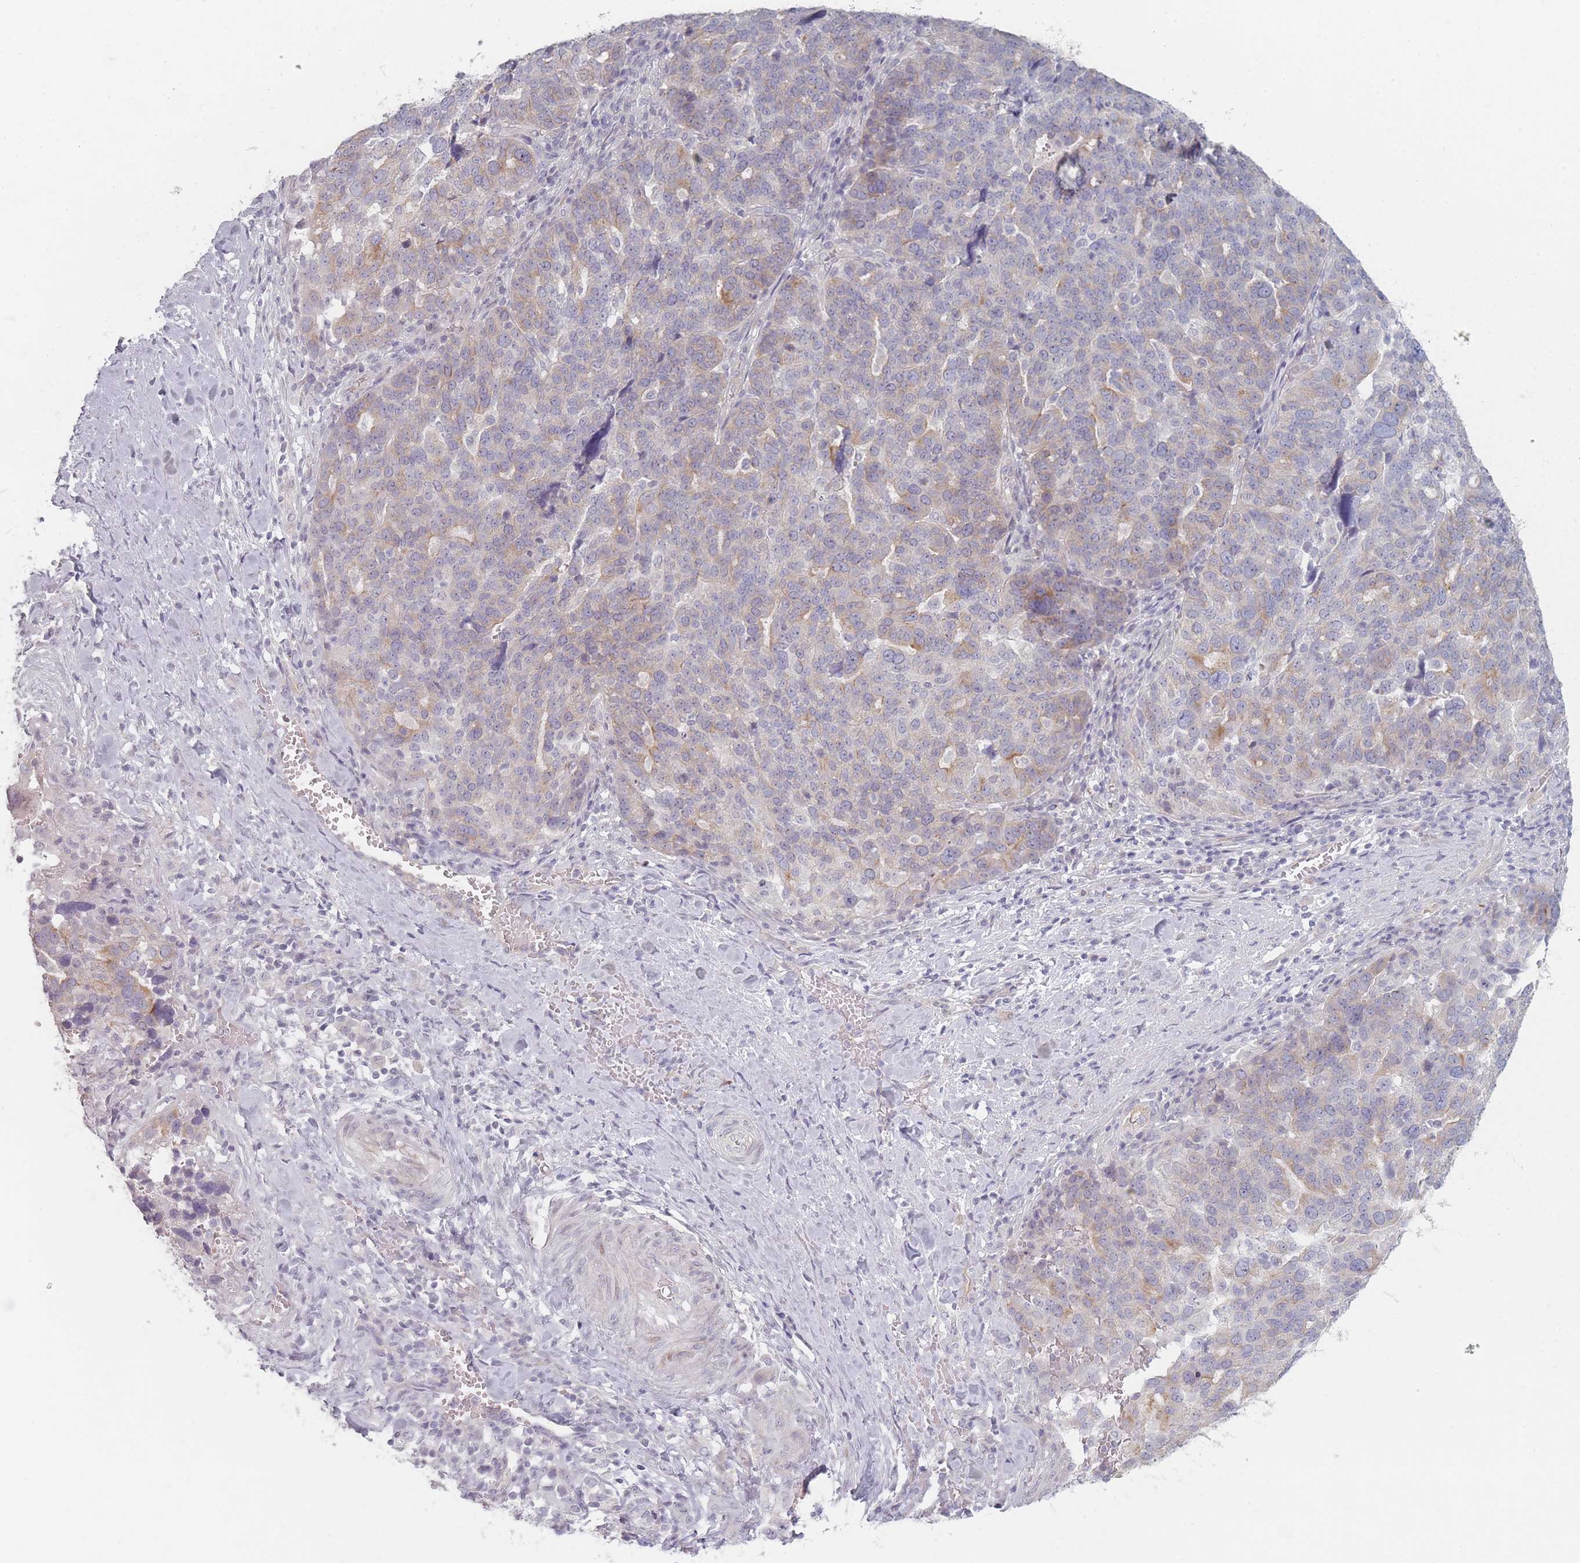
{"staining": {"intensity": "moderate", "quantity": "<25%", "location": "cytoplasmic/membranous"}, "tissue": "ovarian cancer", "cell_type": "Tumor cells", "image_type": "cancer", "snomed": [{"axis": "morphology", "description": "Cystadenocarcinoma, serous, NOS"}, {"axis": "topography", "description": "Ovary"}], "caption": "High-power microscopy captured an IHC image of ovarian cancer, revealing moderate cytoplasmic/membranous staining in approximately <25% of tumor cells. Using DAB (brown) and hematoxylin (blue) stains, captured at high magnification using brightfield microscopy.", "gene": "RNF4", "patient": {"sex": "female", "age": 59}}